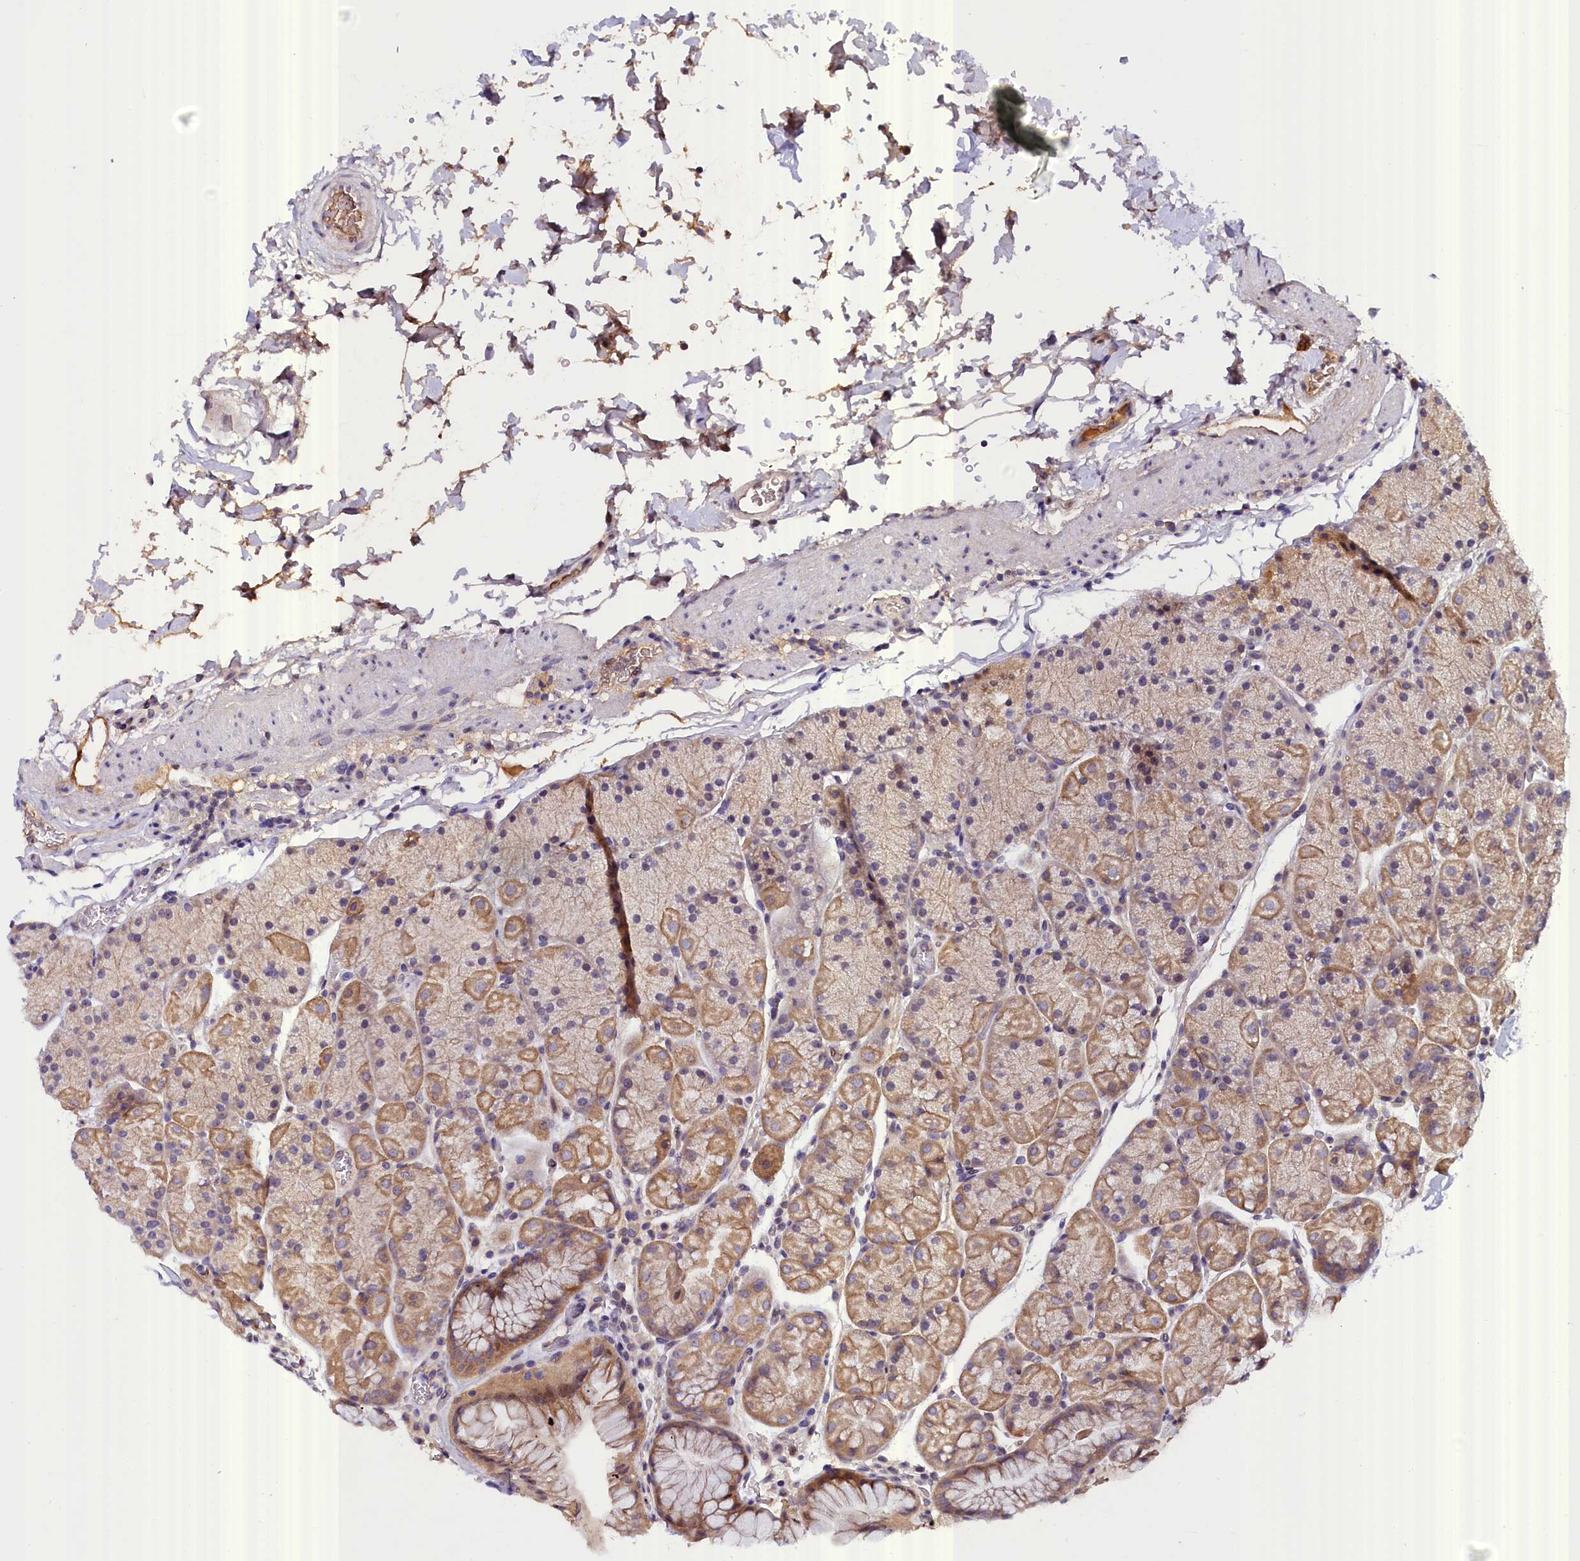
{"staining": {"intensity": "moderate", "quantity": "25%-75%", "location": "cytoplasmic/membranous"}, "tissue": "stomach", "cell_type": "Glandular cells", "image_type": "normal", "snomed": [{"axis": "morphology", "description": "Normal tissue, NOS"}, {"axis": "topography", "description": "Stomach, upper"}, {"axis": "topography", "description": "Stomach, lower"}], "caption": "Immunohistochemical staining of benign stomach reveals medium levels of moderate cytoplasmic/membranous expression in about 25%-75% of glandular cells. (Brightfield microscopy of DAB IHC at high magnification).", "gene": "ENKD1", "patient": {"sex": "male", "age": 67}}